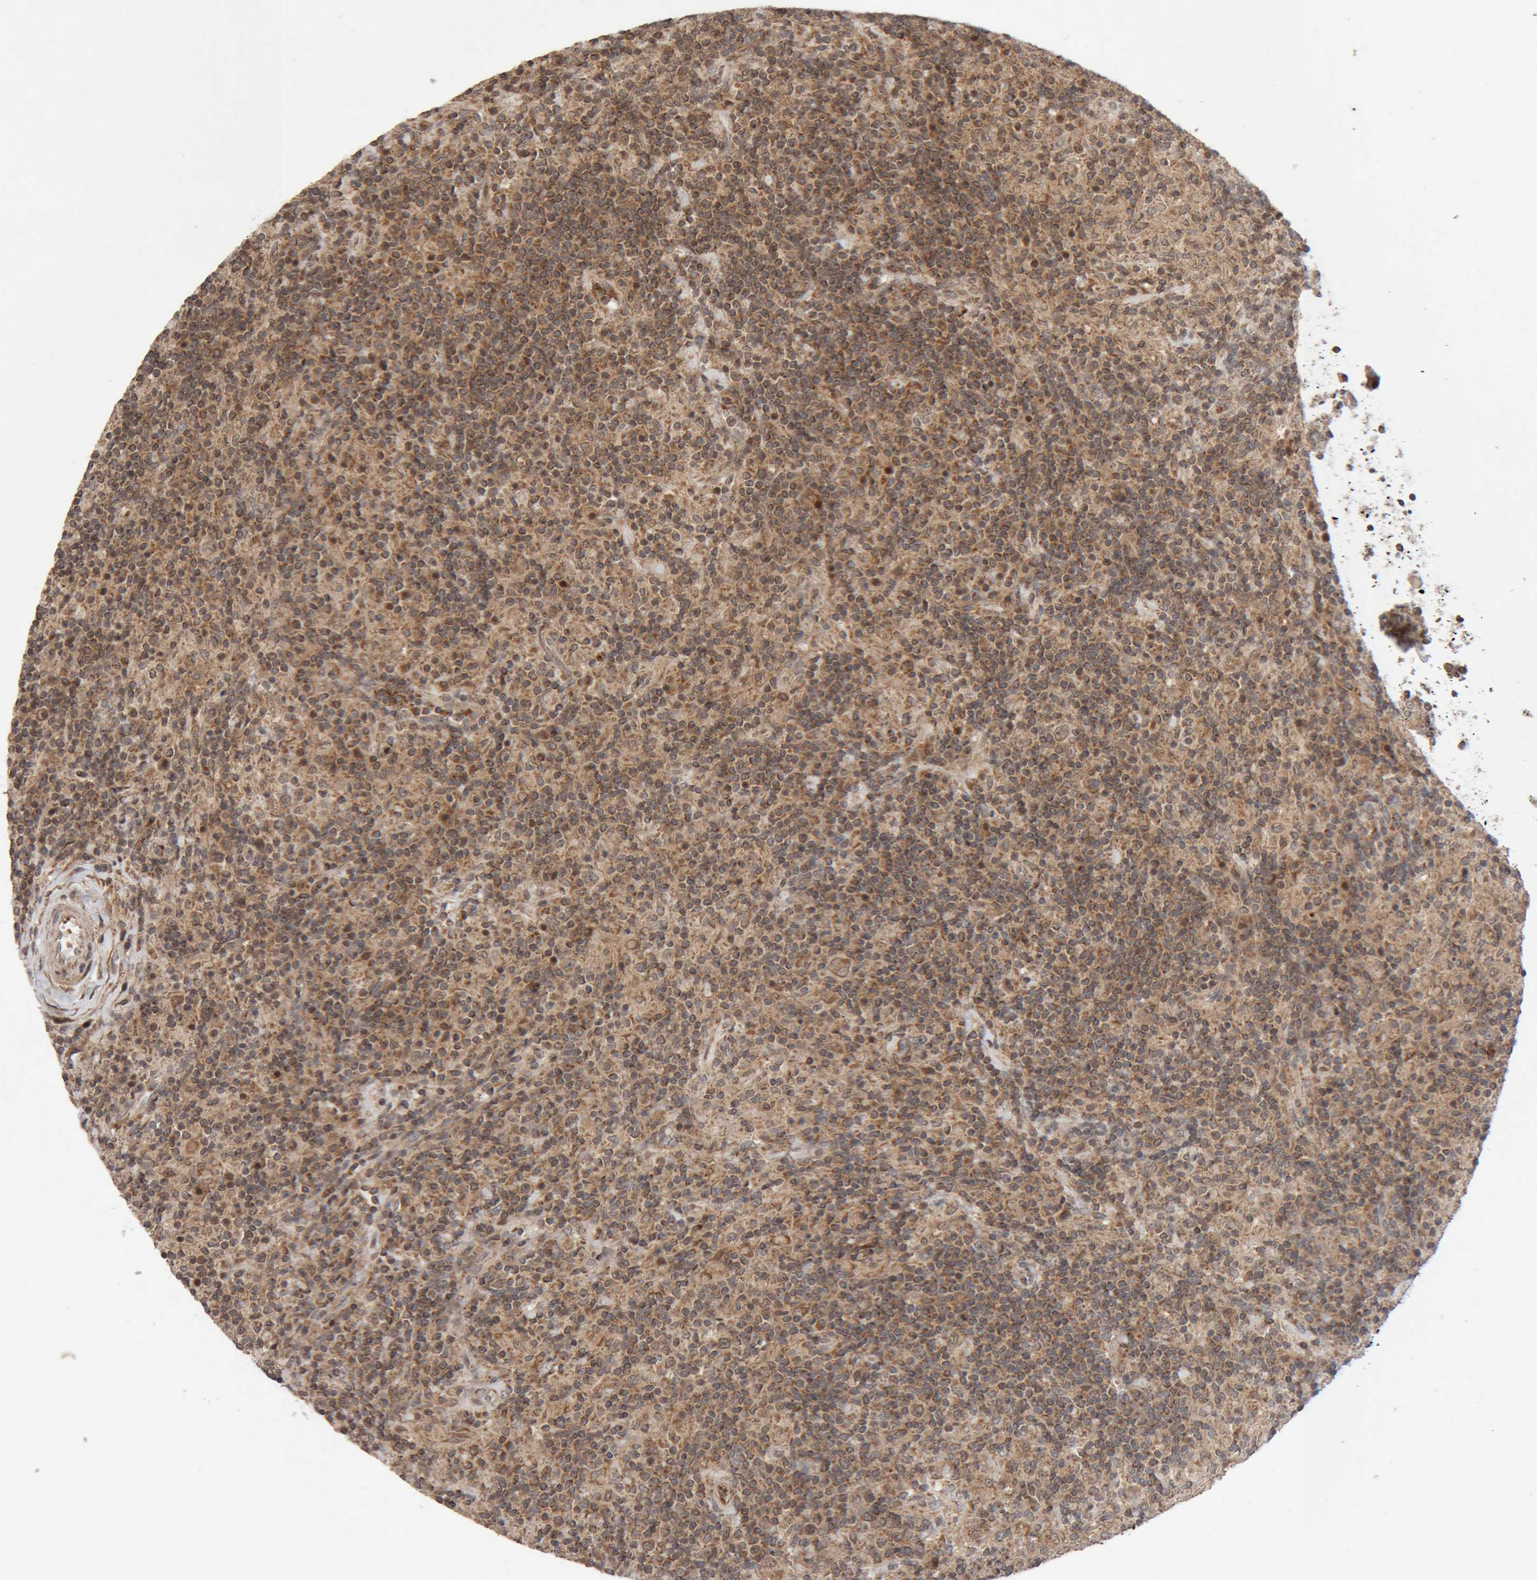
{"staining": {"intensity": "weak", "quantity": ">75%", "location": "cytoplasmic/membranous"}, "tissue": "lymphoma", "cell_type": "Tumor cells", "image_type": "cancer", "snomed": [{"axis": "morphology", "description": "Hodgkin's disease, NOS"}, {"axis": "topography", "description": "Lymph node"}], "caption": "Immunohistochemical staining of lymphoma exhibits low levels of weak cytoplasmic/membranous staining in about >75% of tumor cells. (DAB (3,3'-diaminobenzidine) = brown stain, brightfield microscopy at high magnification).", "gene": "KIF21B", "patient": {"sex": "male", "age": 70}}